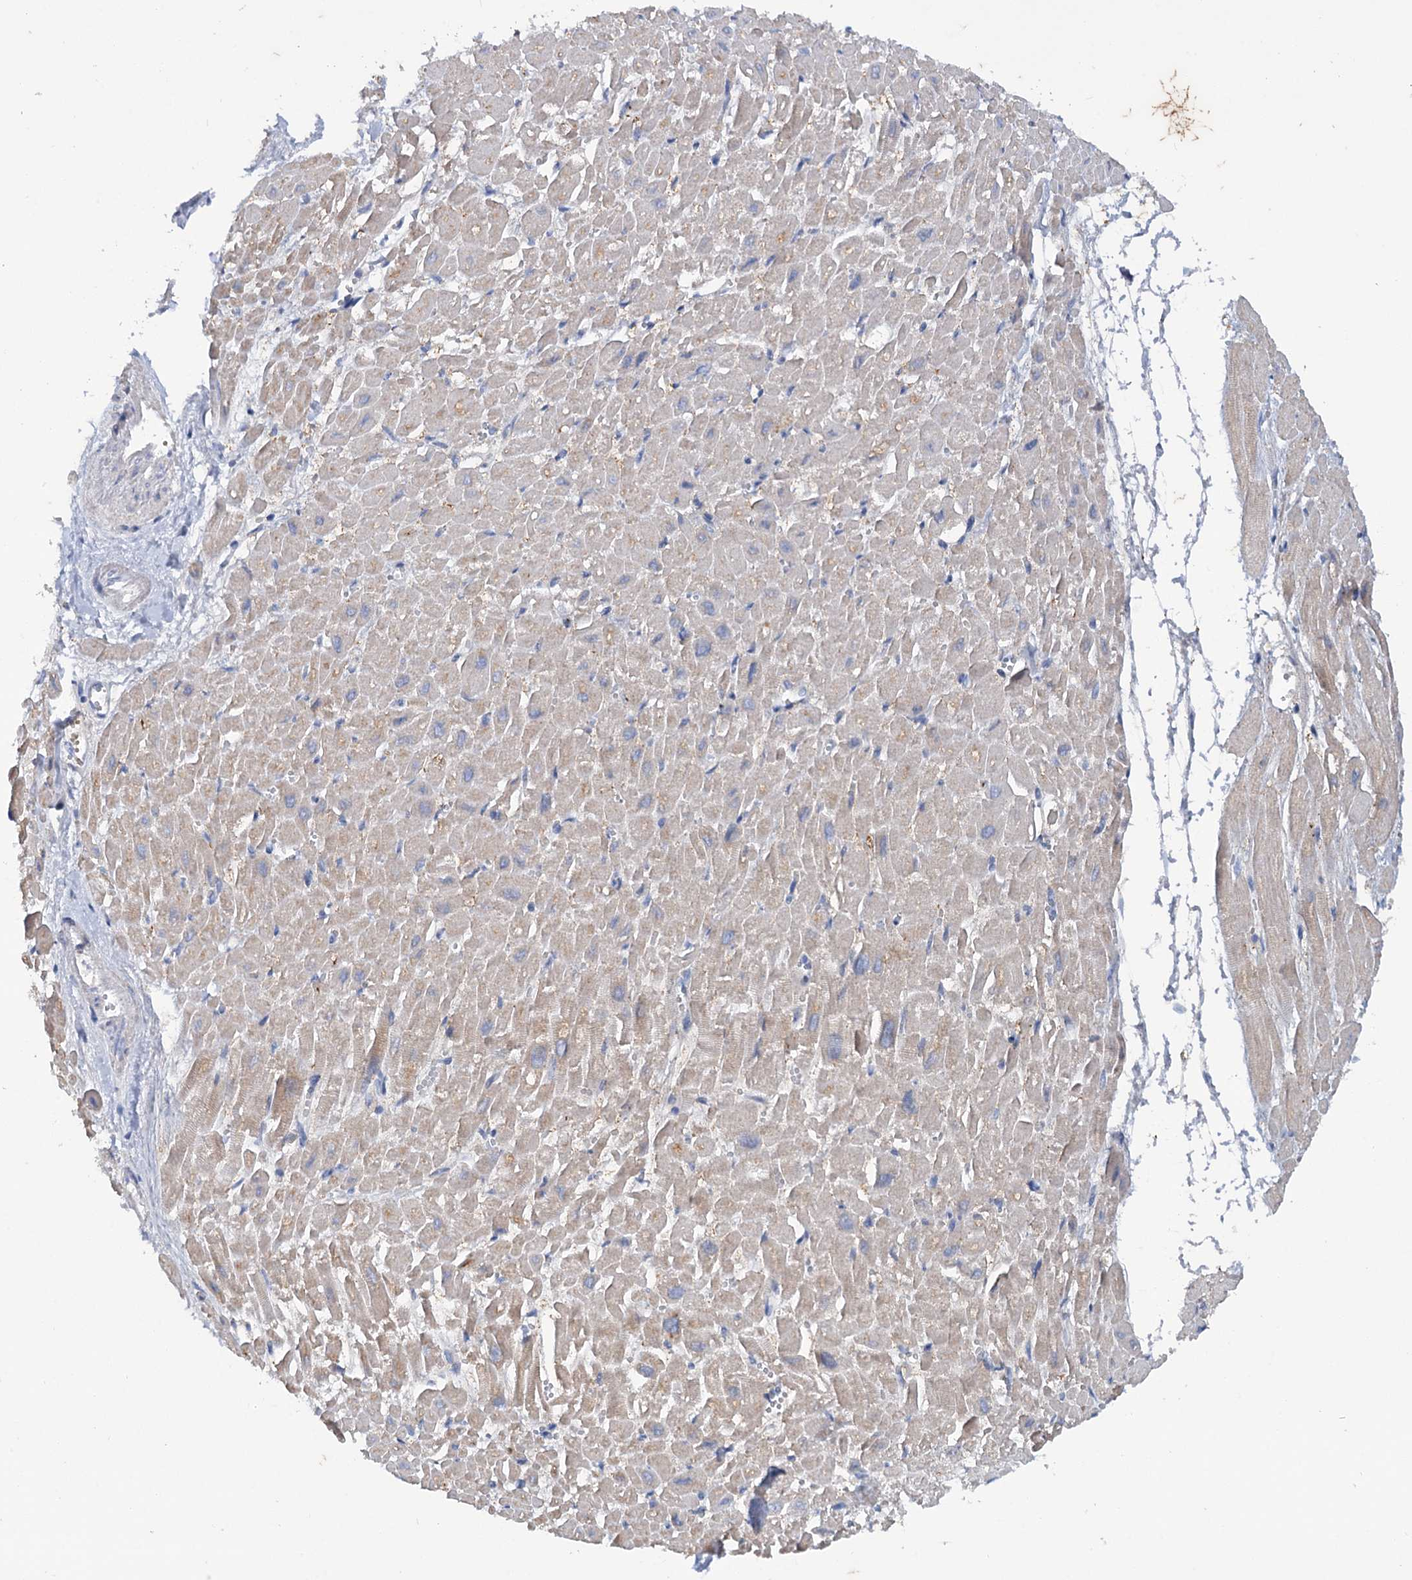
{"staining": {"intensity": "moderate", "quantity": "25%-75%", "location": "cytoplasmic/membranous"}, "tissue": "heart muscle", "cell_type": "Cardiomyocytes", "image_type": "normal", "snomed": [{"axis": "morphology", "description": "Normal tissue, NOS"}, {"axis": "topography", "description": "Heart"}], "caption": "Protein analysis of unremarkable heart muscle displays moderate cytoplasmic/membranous expression in about 25%-75% of cardiomyocytes.", "gene": "MID1IP1", "patient": {"sex": "male", "age": 54}}